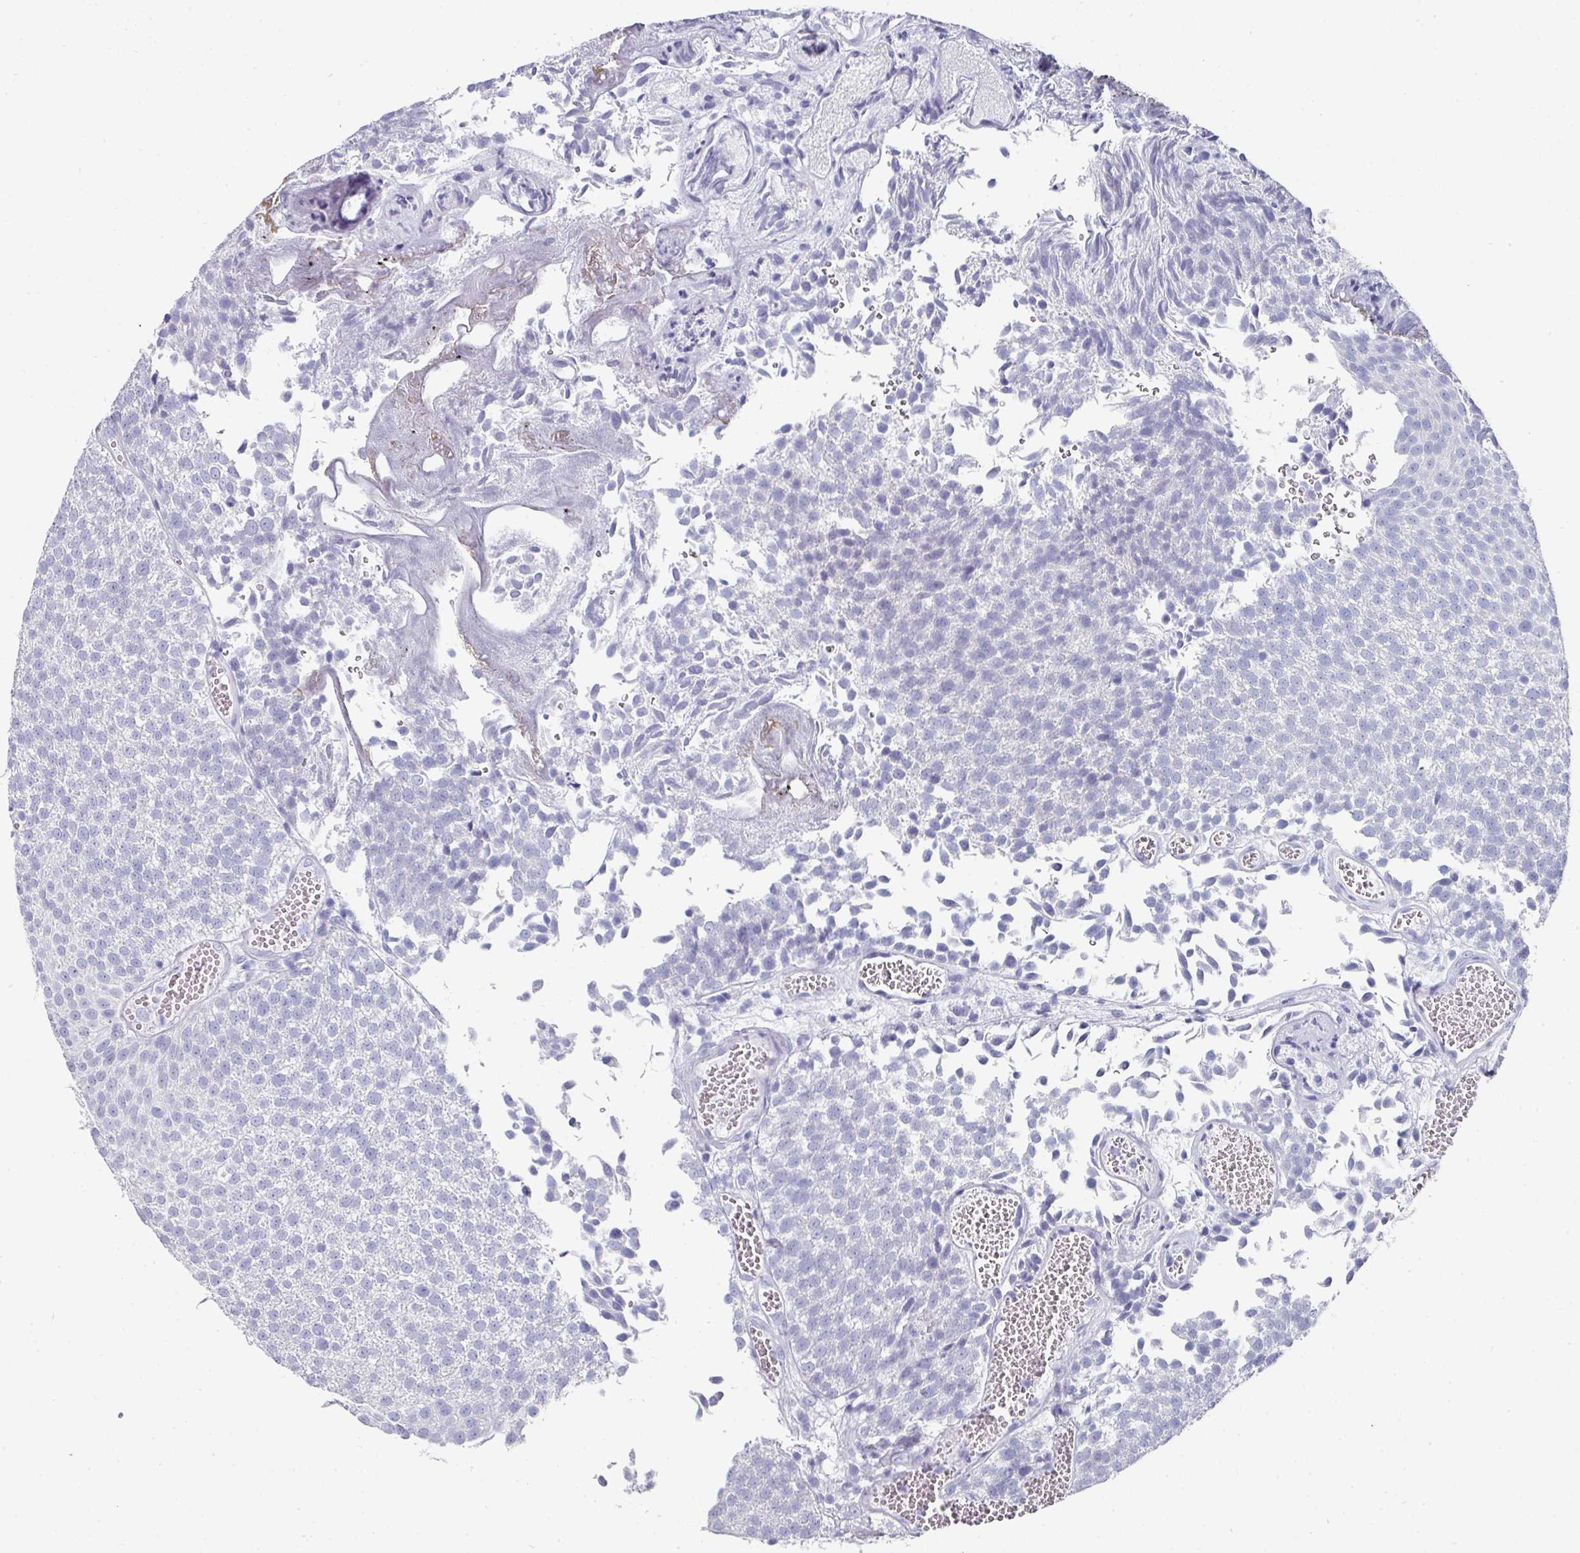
{"staining": {"intensity": "negative", "quantity": "none", "location": "none"}, "tissue": "urothelial cancer", "cell_type": "Tumor cells", "image_type": "cancer", "snomed": [{"axis": "morphology", "description": "Urothelial carcinoma, Low grade"}, {"axis": "topography", "description": "Urinary bladder"}], "caption": "Immunohistochemical staining of urothelial carcinoma (low-grade) reveals no significant expression in tumor cells.", "gene": "SETBP1", "patient": {"sex": "female", "age": 79}}